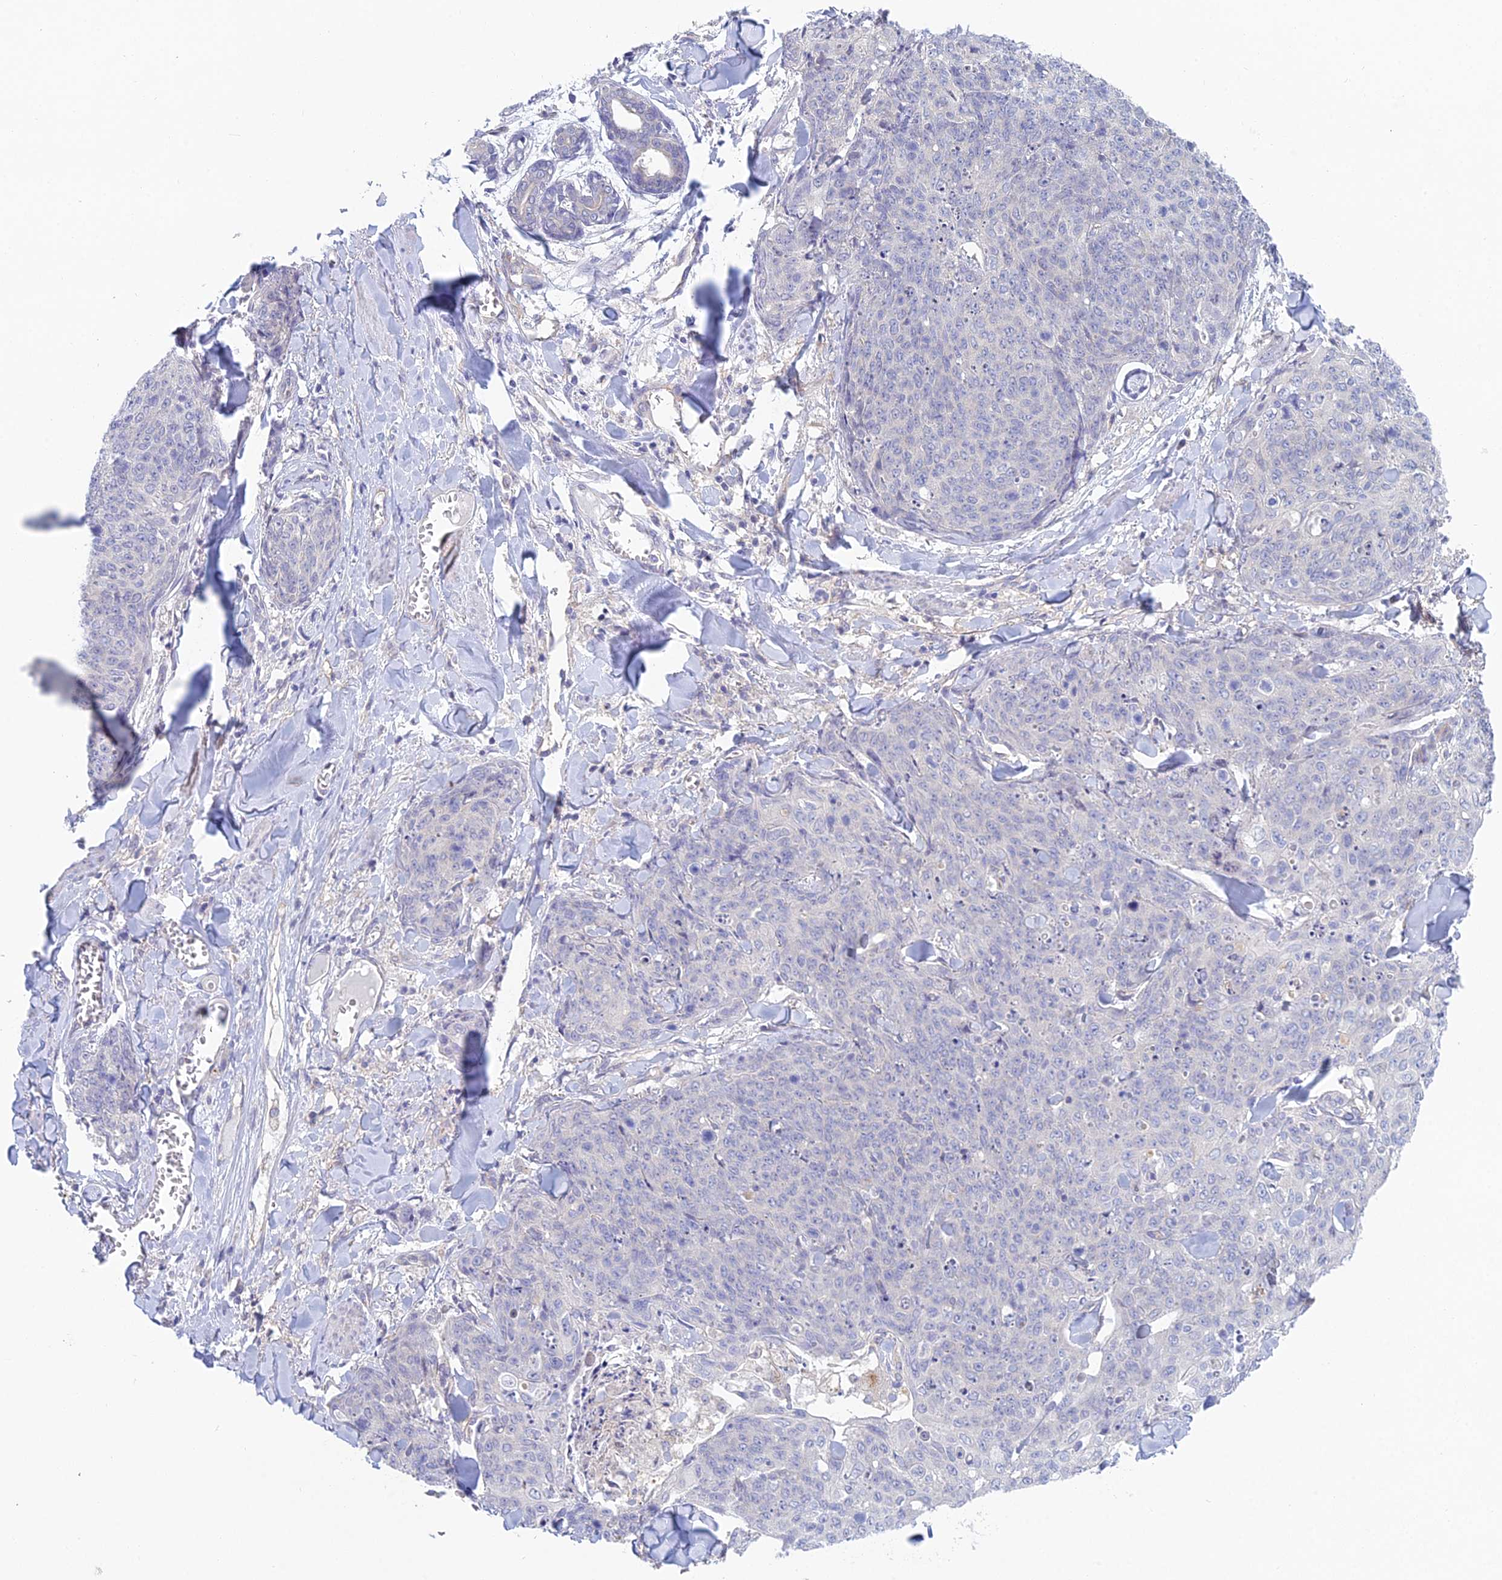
{"staining": {"intensity": "negative", "quantity": "none", "location": "none"}, "tissue": "skin cancer", "cell_type": "Tumor cells", "image_type": "cancer", "snomed": [{"axis": "morphology", "description": "Squamous cell carcinoma, NOS"}, {"axis": "topography", "description": "Skin"}, {"axis": "topography", "description": "Vulva"}], "caption": "The immunohistochemistry image has no significant positivity in tumor cells of skin cancer (squamous cell carcinoma) tissue.", "gene": "METTL26", "patient": {"sex": "female", "age": 85}}